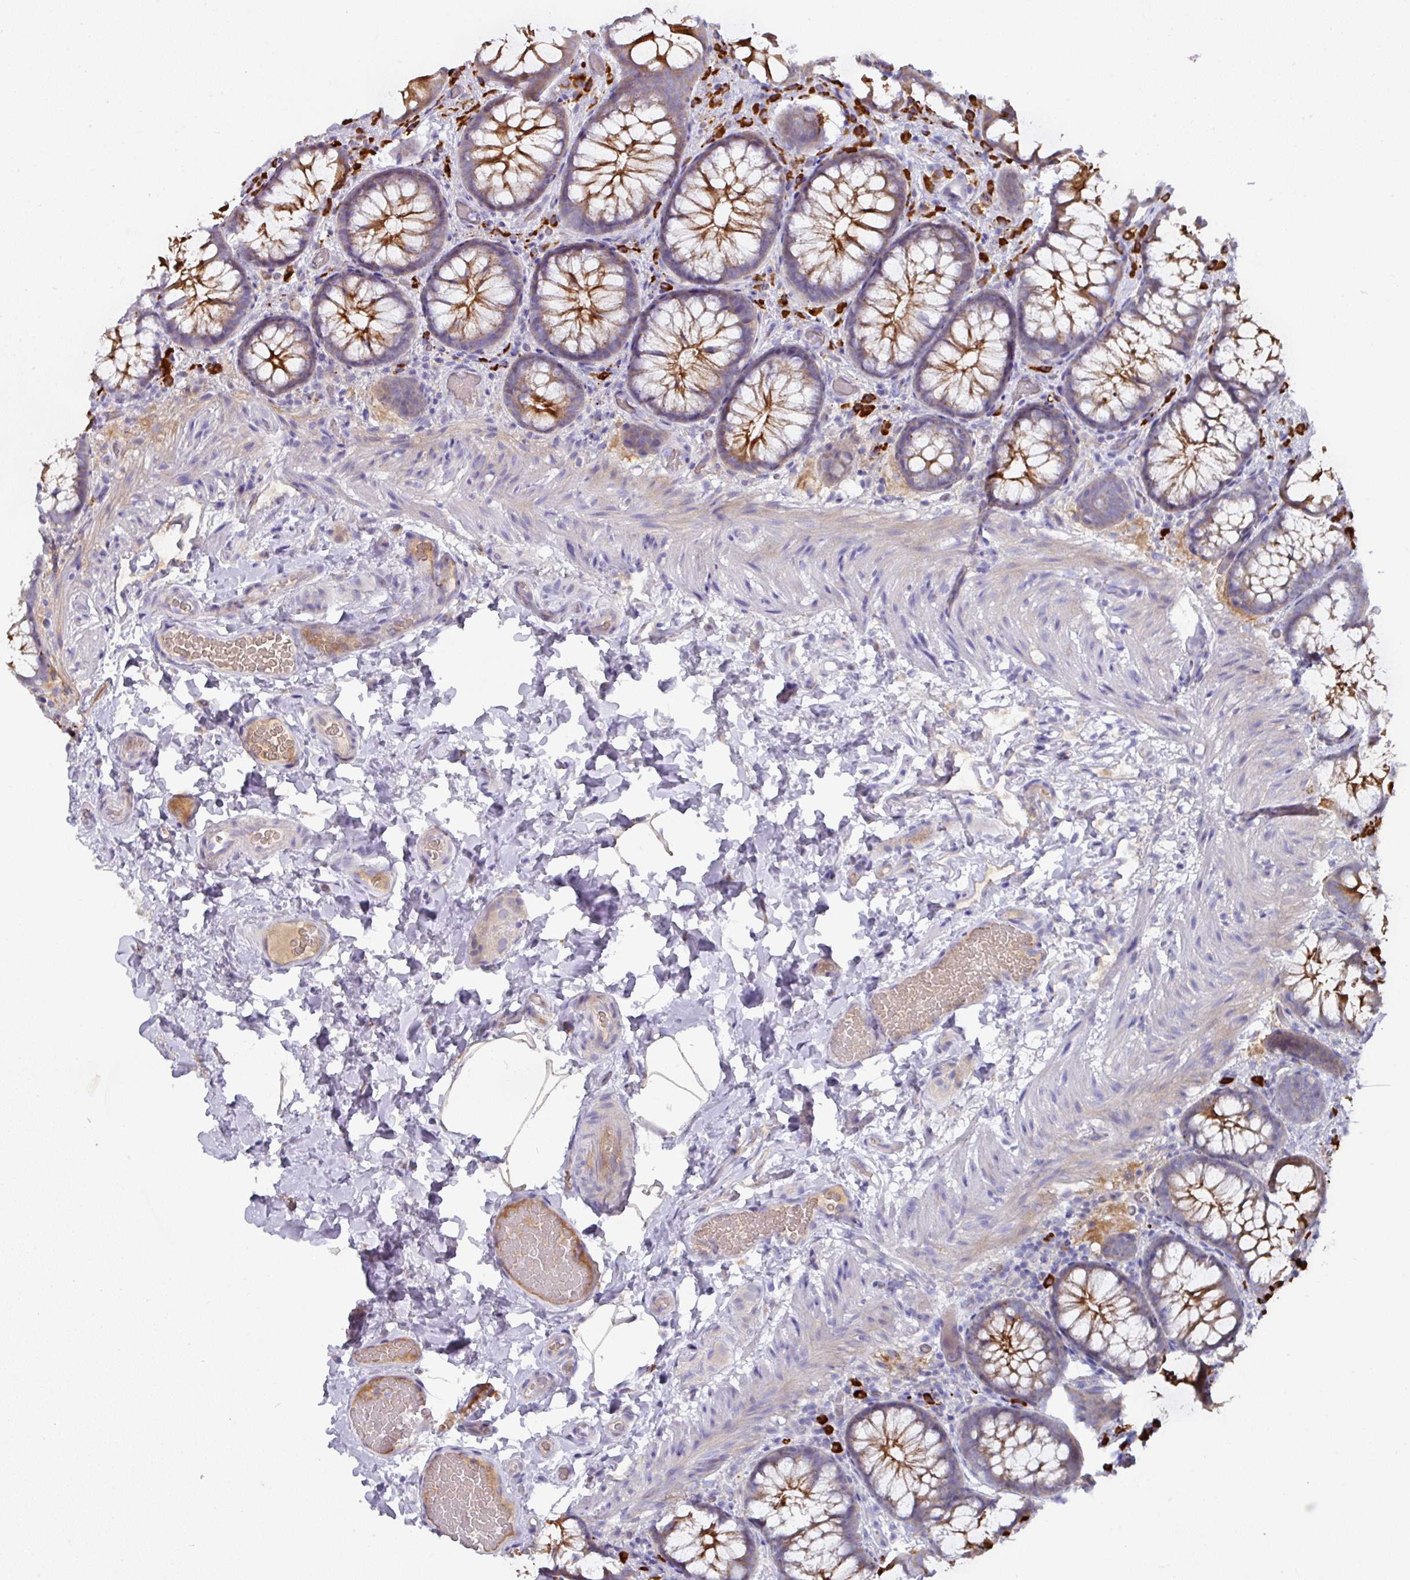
{"staining": {"intensity": "negative", "quantity": "none", "location": "none"}, "tissue": "colon", "cell_type": "Endothelial cells", "image_type": "normal", "snomed": [{"axis": "morphology", "description": "Normal tissue, NOS"}, {"axis": "topography", "description": "Colon"}], "caption": "Immunohistochemistry (IHC) photomicrograph of benign colon: colon stained with DAB demonstrates no significant protein positivity in endothelial cells.", "gene": "IL4R", "patient": {"sex": "male", "age": 46}}